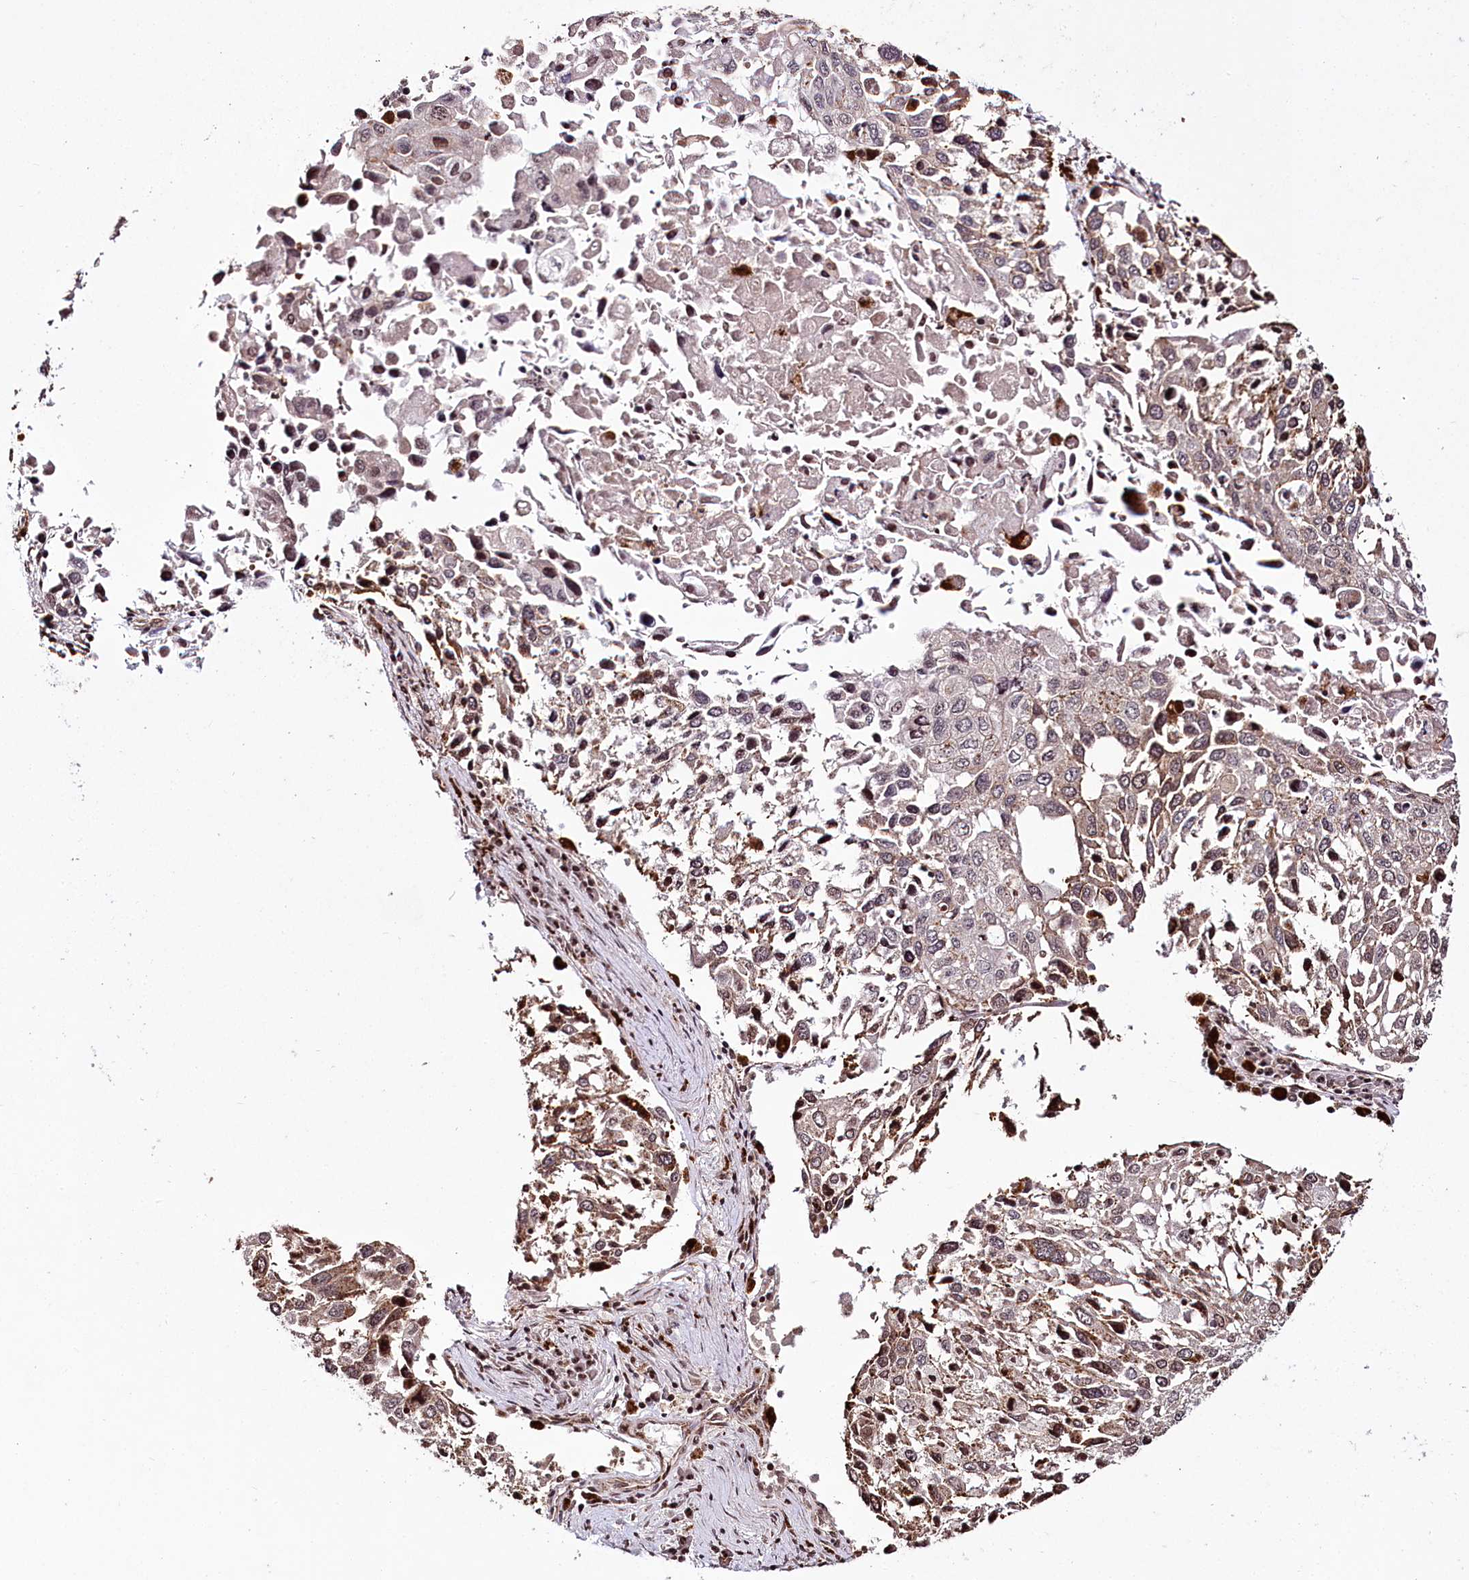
{"staining": {"intensity": "strong", "quantity": "<25%", "location": "cytoplasmic/membranous"}, "tissue": "lung cancer", "cell_type": "Tumor cells", "image_type": "cancer", "snomed": [{"axis": "morphology", "description": "Squamous cell carcinoma, NOS"}, {"axis": "topography", "description": "Lung"}], "caption": "Squamous cell carcinoma (lung) stained with DAB immunohistochemistry displays medium levels of strong cytoplasmic/membranous expression in approximately <25% of tumor cells.", "gene": "HOXC8", "patient": {"sex": "male", "age": 65}}